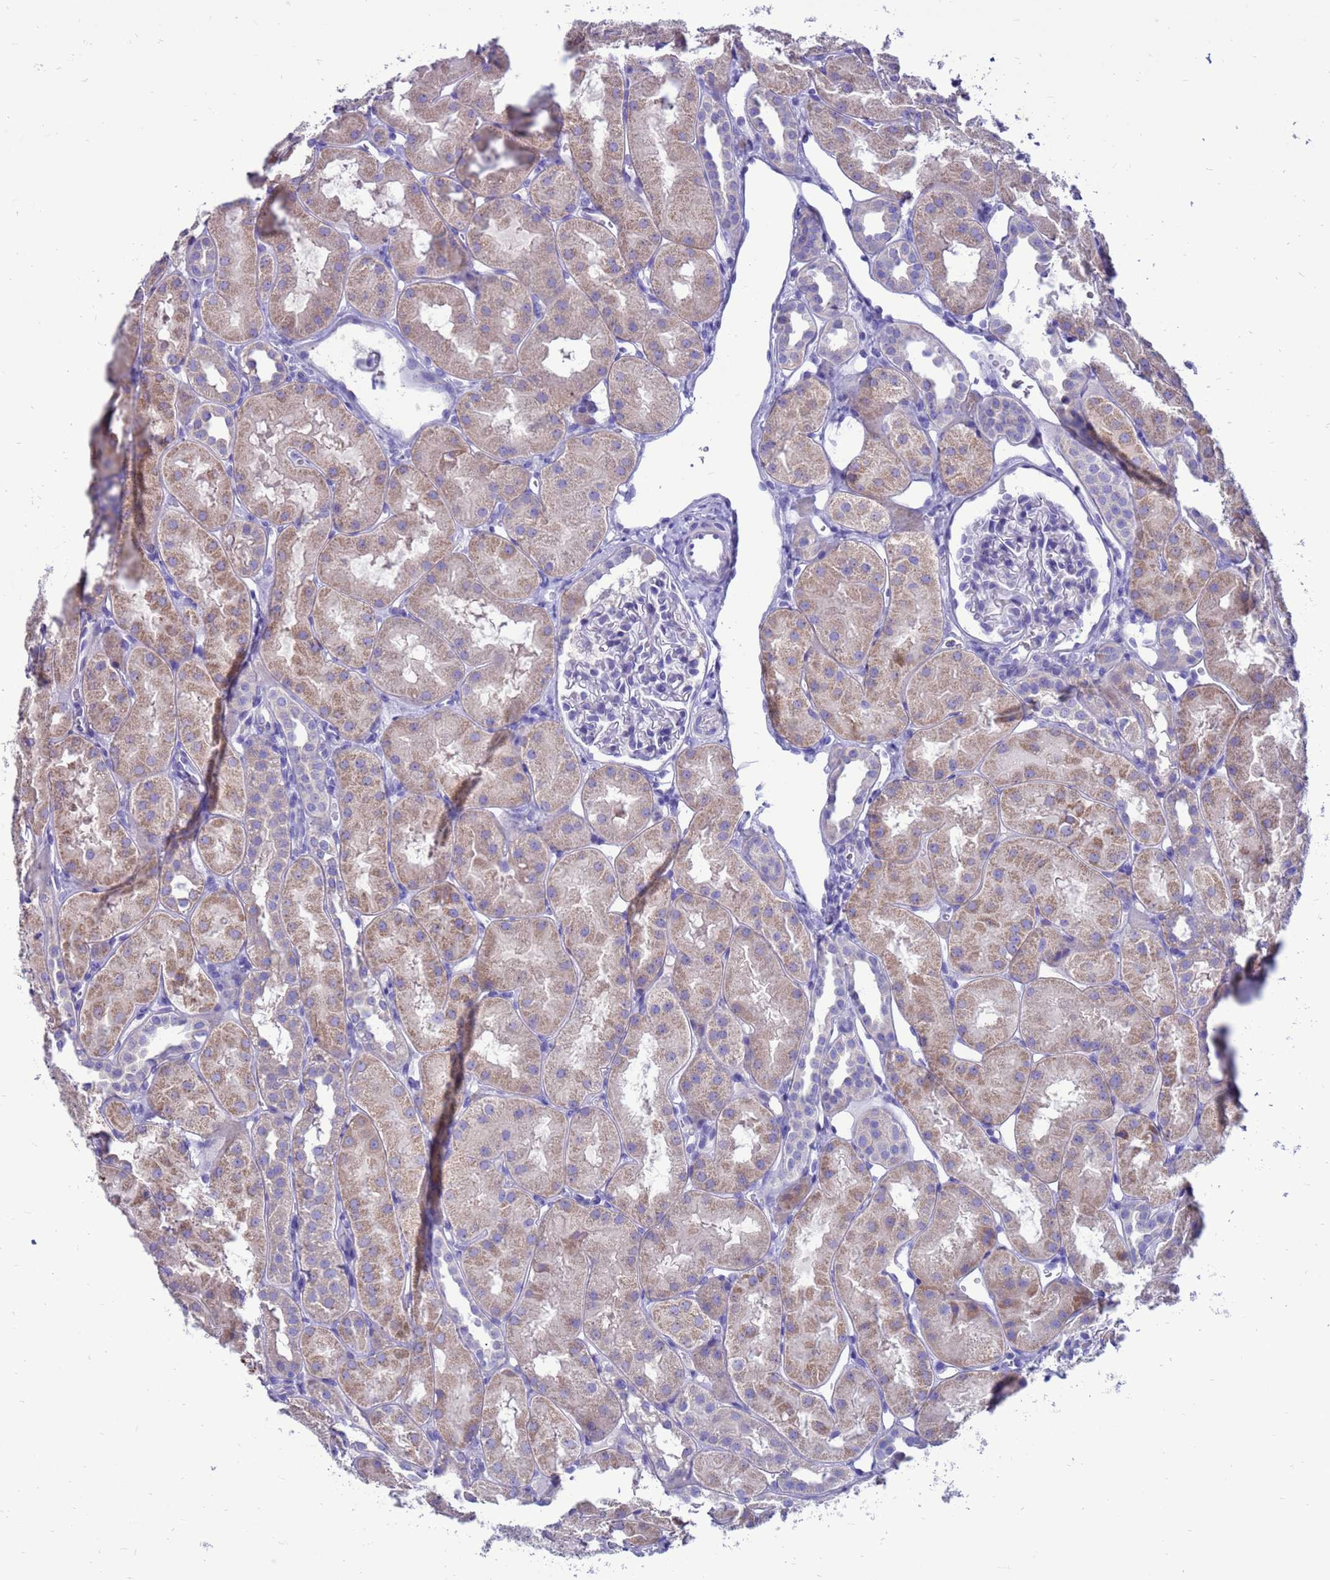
{"staining": {"intensity": "negative", "quantity": "none", "location": "none"}, "tissue": "kidney", "cell_type": "Cells in glomeruli", "image_type": "normal", "snomed": [{"axis": "morphology", "description": "Normal tissue, NOS"}, {"axis": "topography", "description": "Kidney"}, {"axis": "topography", "description": "Urinary bladder"}], "caption": "IHC image of benign kidney: human kidney stained with DAB shows no significant protein positivity in cells in glomeruli.", "gene": "PDE10A", "patient": {"sex": "male", "age": 16}}